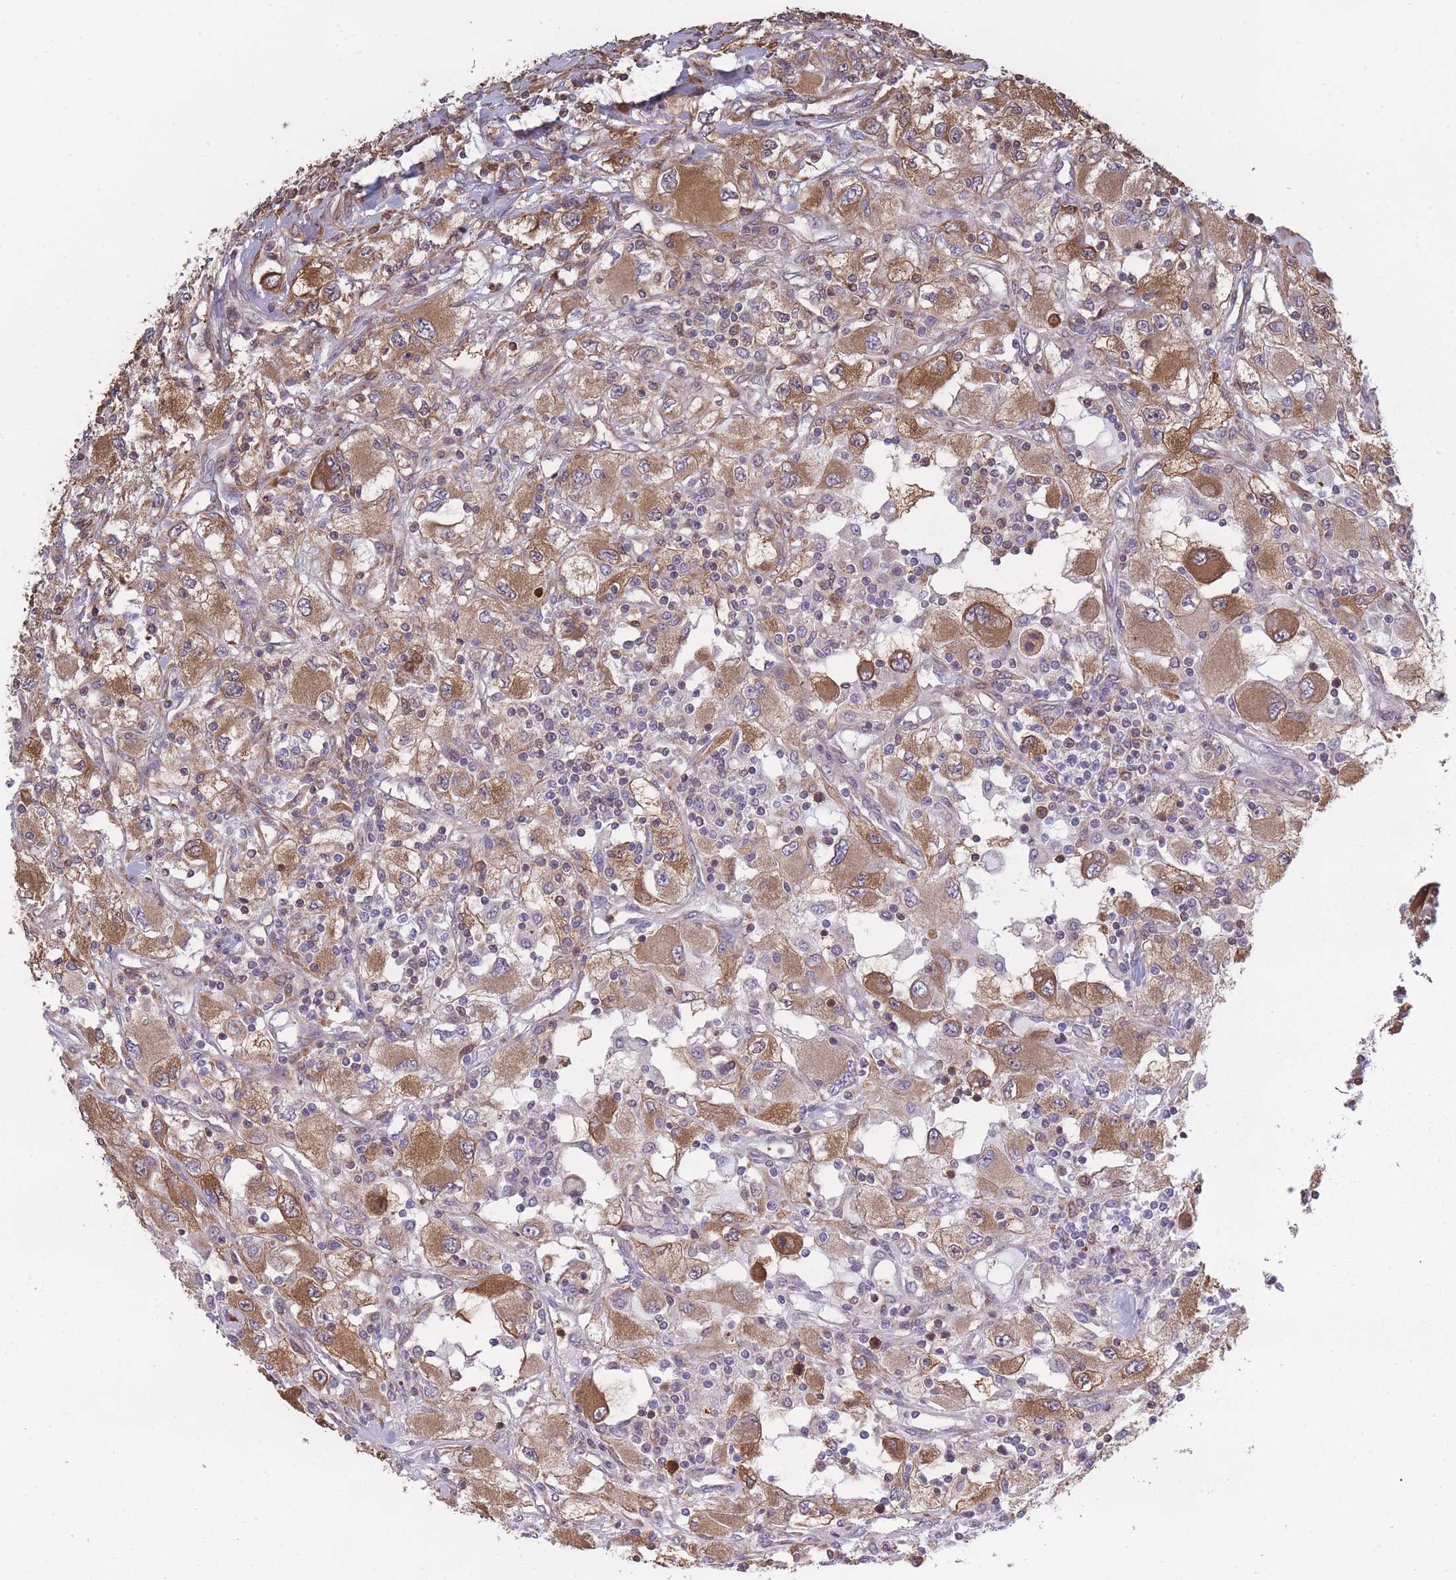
{"staining": {"intensity": "moderate", "quantity": ">75%", "location": "cytoplasmic/membranous"}, "tissue": "renal cancer", "cell_type": "Tumor cells", "image_type": "cancer", "snomed": [{"axis": "morphology", "description": "Adenocarcinoma, NOS"}, {"axis": "topography", "description": "Kidney"}], "caption": "A brown stain labels moderate cytoplasmic/membranous staining of a protein in human renal adenocarcinoma tumor cells.", "gene": "ARL13B", "patient": {"sex": "female", "age": 67}}